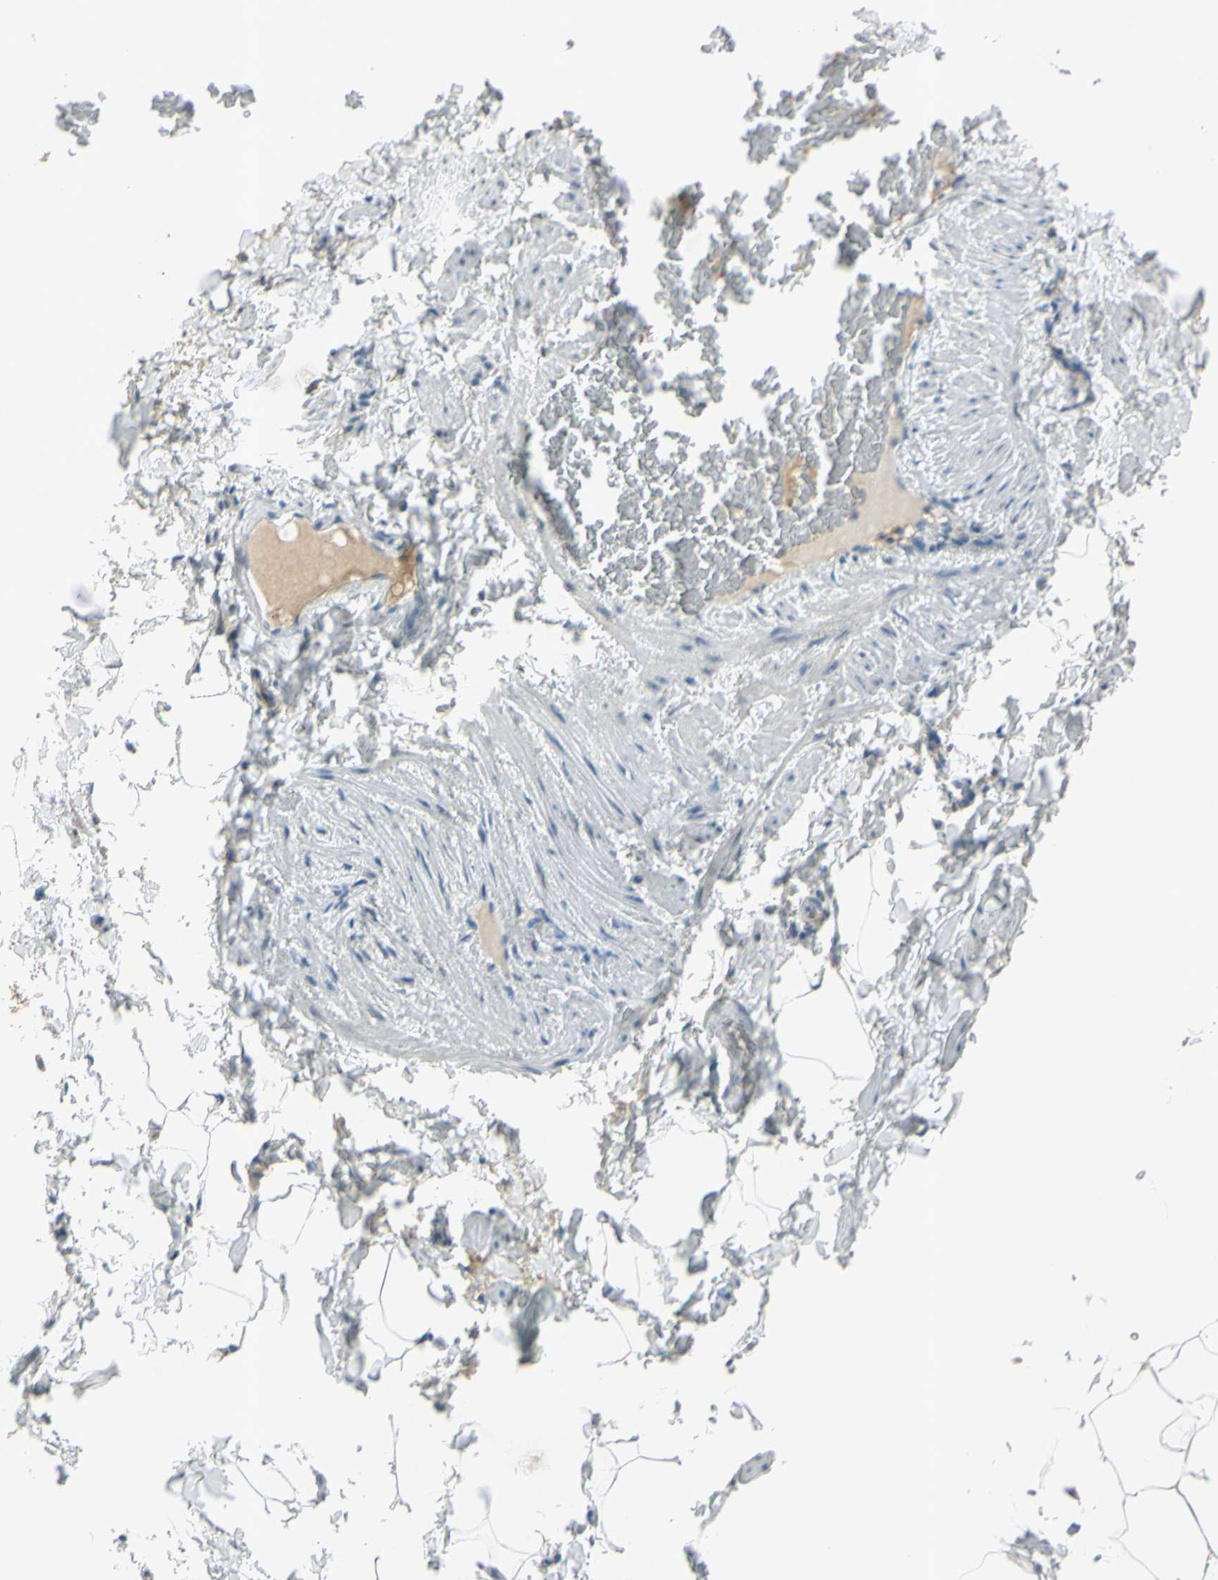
{"staining": {"intensity": "negative", "quantity": "none", "location": "none"}, "tissue": "adipose tissue", "cell_type": "Adipocytes", "image_type": "normal", "snomed": [{"axis": "morphology", "description": "Normal tissue, NOS"}, {"axis": "topography", "description": "Vascular tissue"}], "caption": "Immunohistochemistry image of unremarkable adipose tissue: human adipose tissue stained with DAB reveals no significant protein positivity in adipocytes. Brightfield microscopy of immunohistochemistry (IHC) stained with DAB (brown) and hematoxylin (blue), captured at high magnification.", "gene": "AATK", "patient": {"sex": "male", "age": 41}}